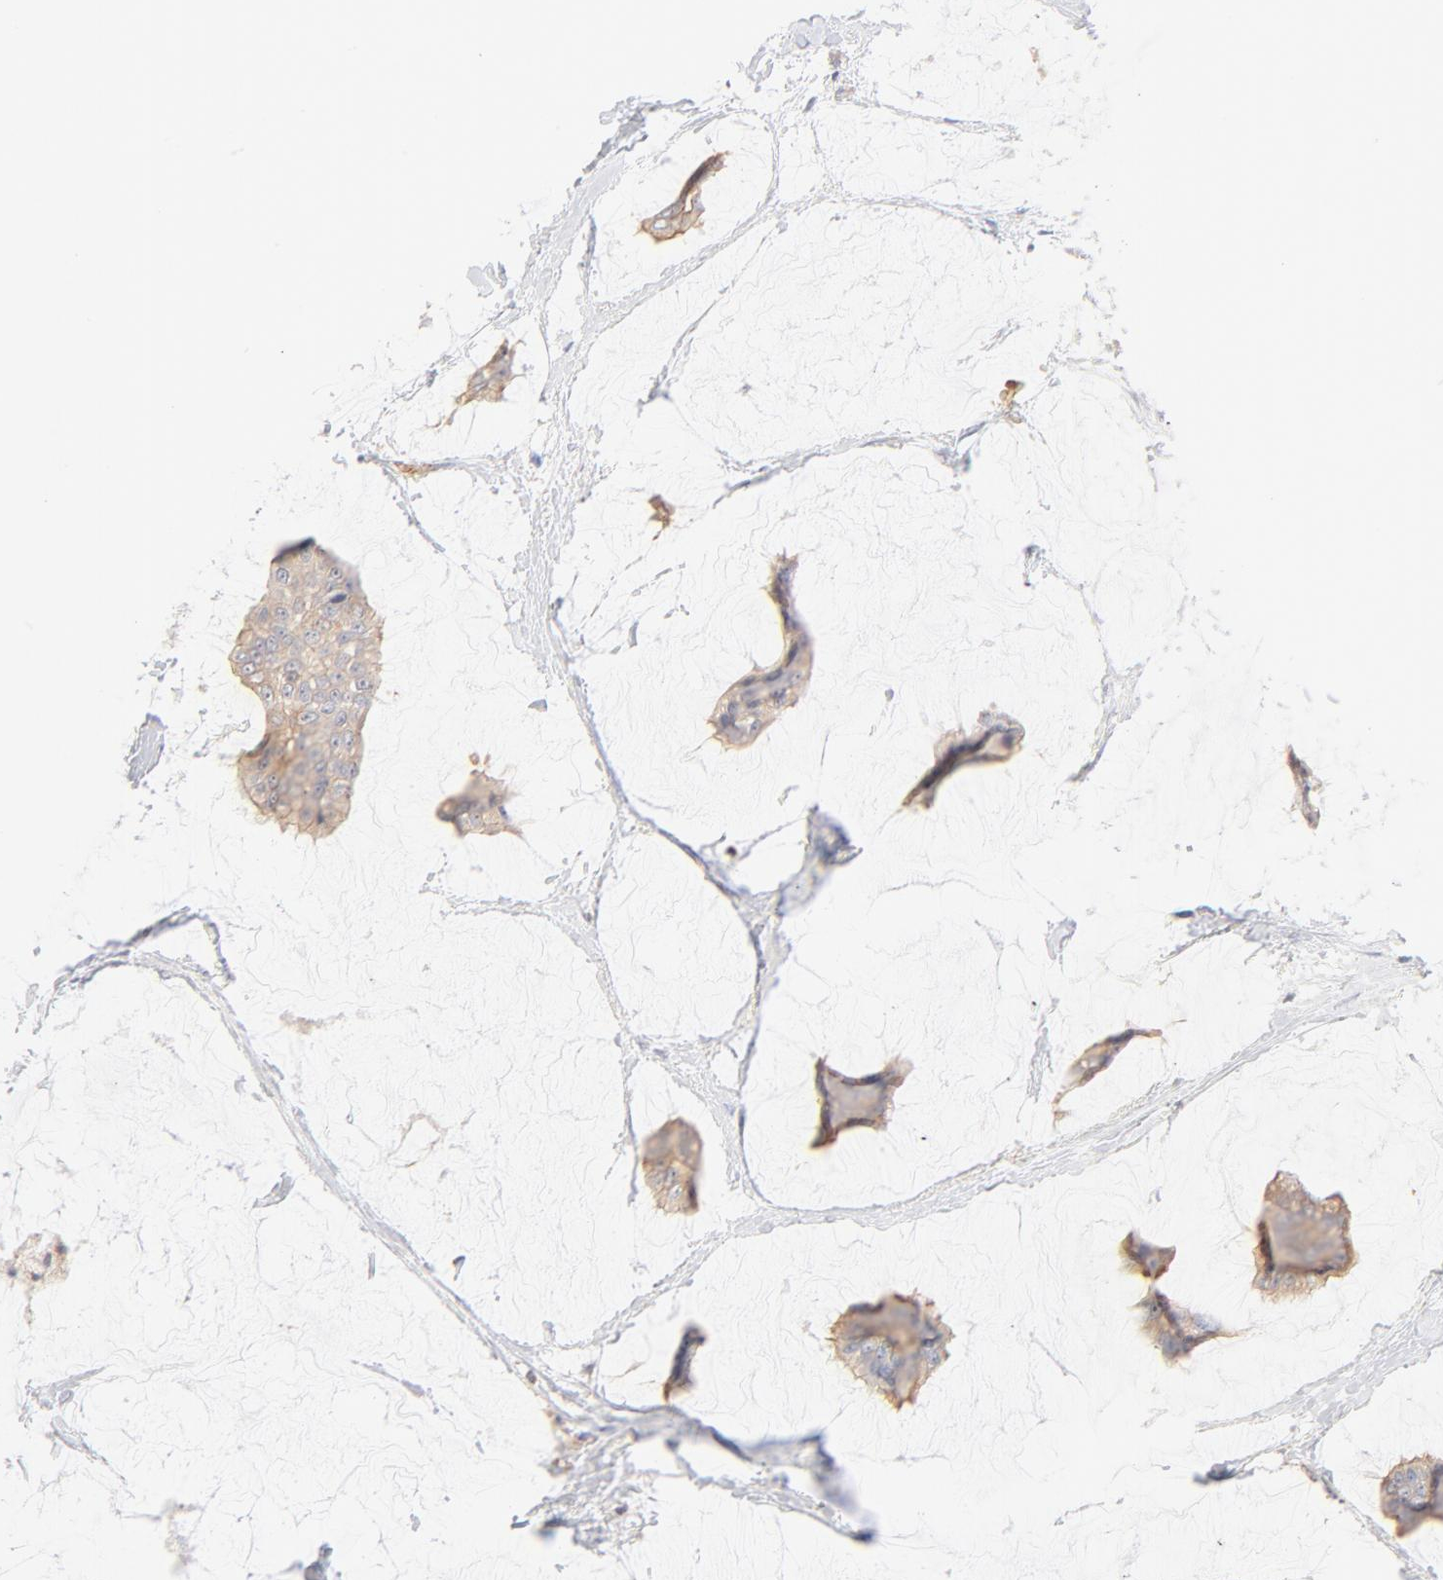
{"staining": {"intensity": "weak", "quantity": ">75%", "location": "cytoplasmic/membranous"}, "tissue": "breast cancer", "cell_type": "Tumor cells", "image_type": "cancer", "snomed": [{"axis": "morphology", "description": "Duct carcinoma"}, {"axis": "topography", "description": "Breast"}], "caption": "Protein expression analysis of human breast cancer reveals weak cytoplasmic/membranous positivity in approximately >75% of tumor cells. The staining was performed using DAB (3,3'-diaminobenzidine), with brown indicating positive protein expression. Nuclei are stained blue with hematoxylin.", "gene": "SPTB", "patient": {"sex": "female", "age": 93}}